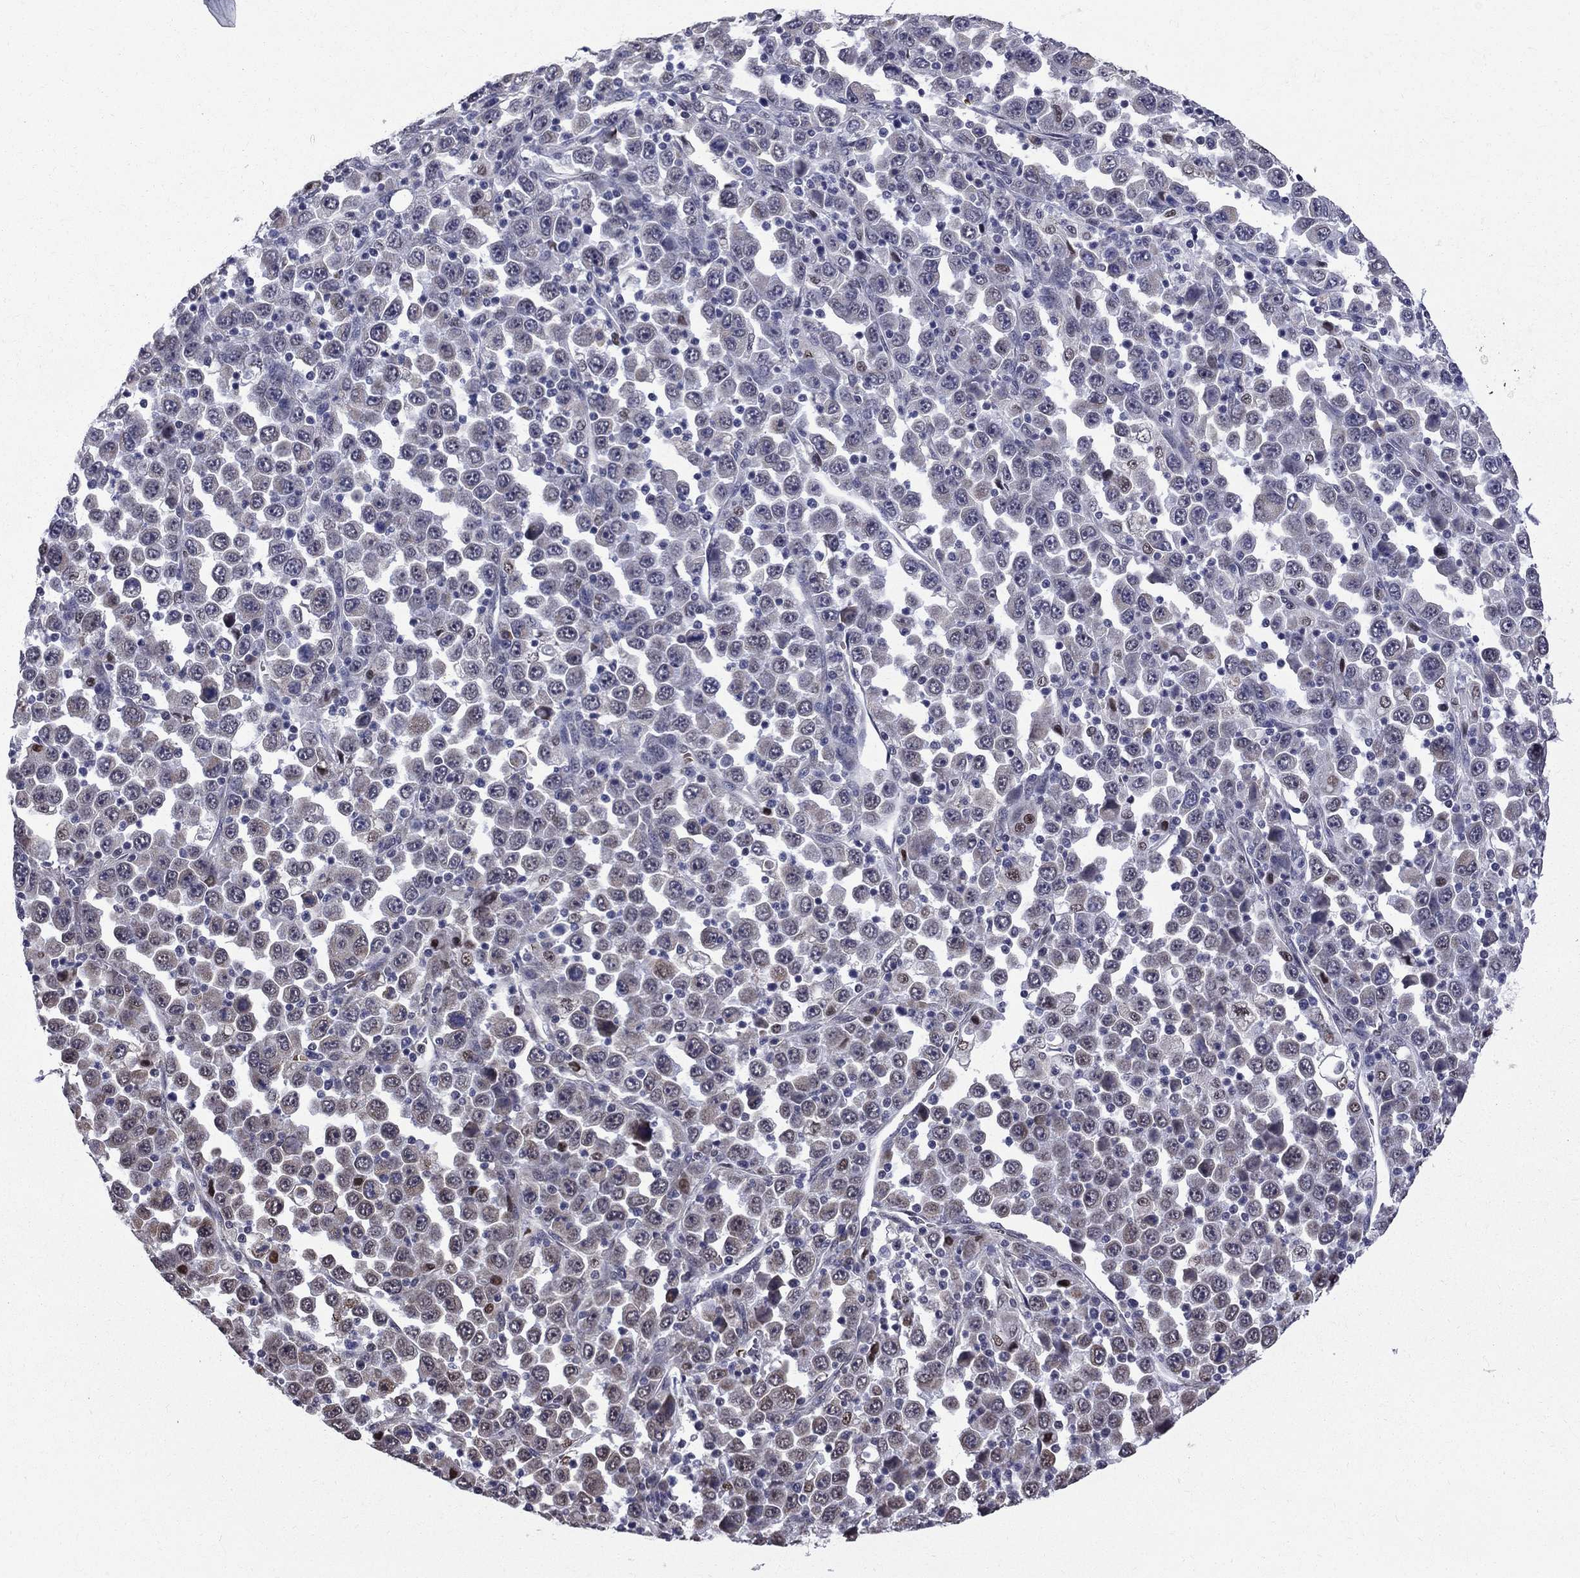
{"staining": {"intensity": "negative", "quantity": "none", "location": "none"}, "tissue": "stomach cancer", "cell_type": "Tumor cells", "image_type": "cancer", "snomed": [{"axis": "morphology", "description": "Normal tissue, NOS"}, {"axis": "morphology", "description": "Adenocarcinoma, NOS"}, {"axis": "topography", "description": "Stomach, upper"}, {"axis": "topography", "description": "Stomach"}], "caption": "The micrograph shows no staining of tumor cells in stomach adenocarcinoma.", "gene": "HSPB2", "patient": {"sex": "male", "age": 59}}